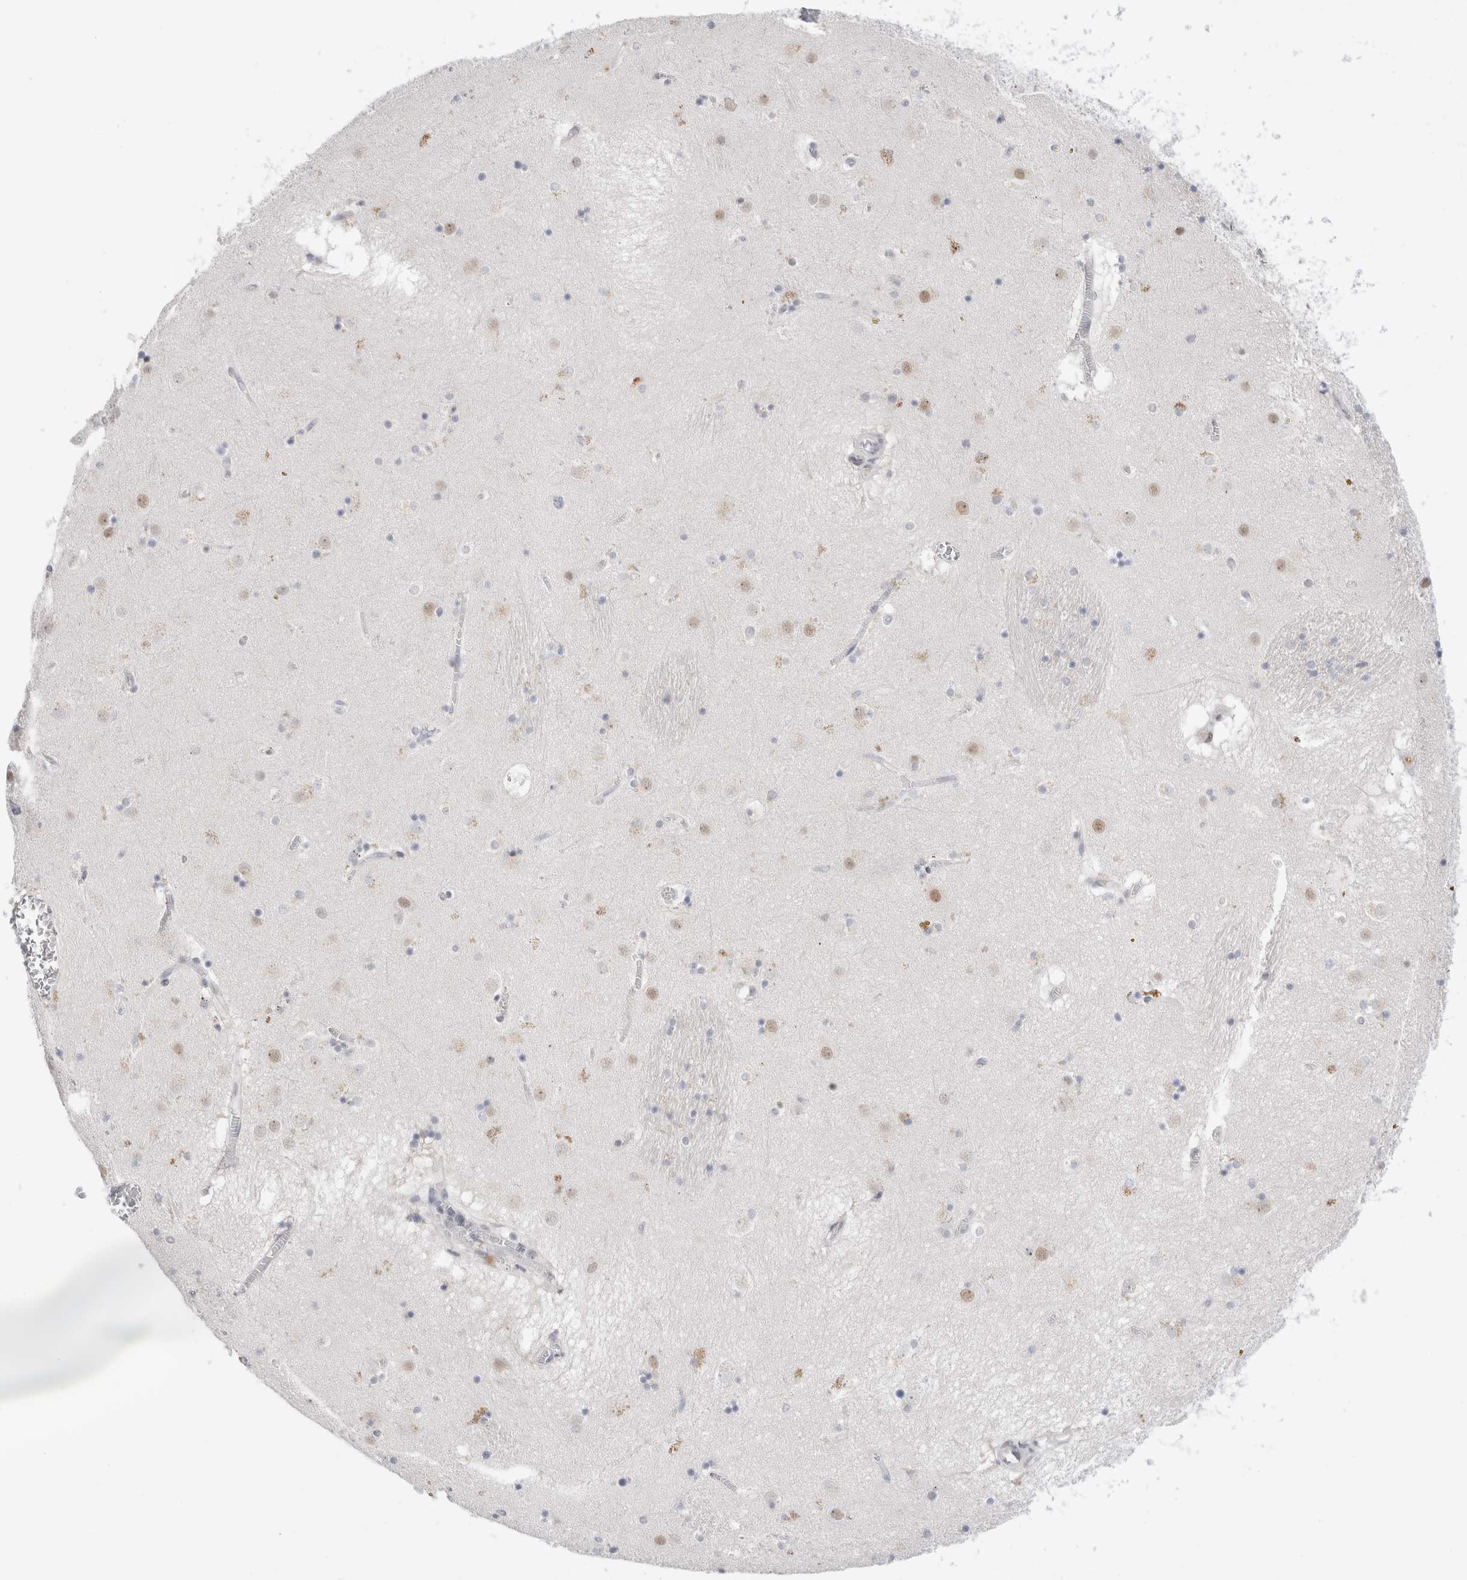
{"staining": {"intensity": "negative", "quantity": "none", "location": "none"}, "tissue": "caudate", "cell_type": "Glial cells", "image_type": "normal", "snomed": [{"axis": "morphology", "description": "Normal tissue, NOS"}, {"axis": "topography", "description": "Lateral ventricle wall"}], "caption": "The IHC image has no significant staining in glial cells of caudate.", "gene": "KNL1", "patient": {"sex": "male", "age": 70}}